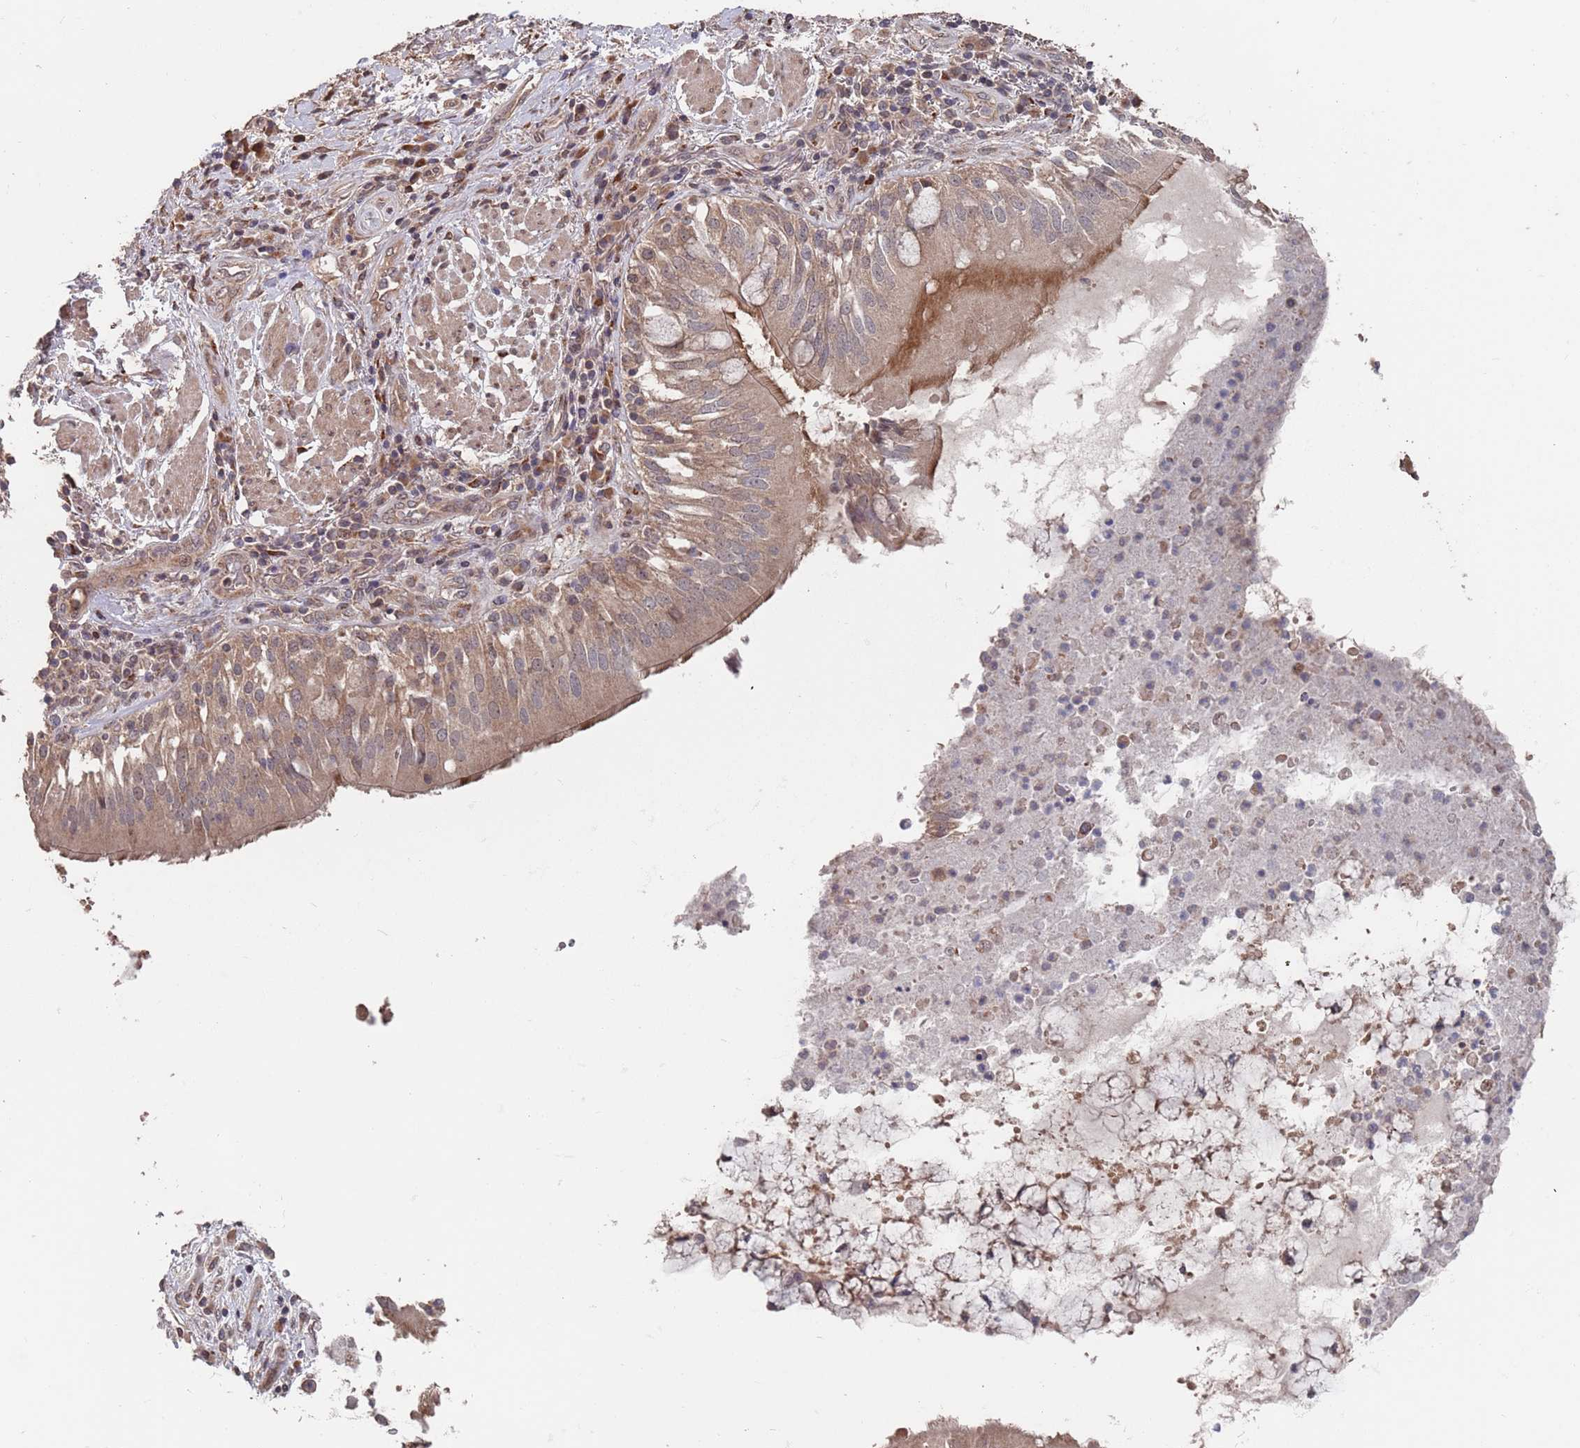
{"staining": {"intensity": "weak", "quantity": ">75%", "location": "cytoplasmic/membranous"}, "tissue": "adipose tissue", "cell_type": "Adipocytes", "image_type": "normal", "snomed": [{"axis": "morphology", "description": "Normal tissue, NOS"}, {"axis": "morphology", "description": "Squamous cell carcinoma, NOS"}, {"axis": "topography", "description": "Bronchus"}, {"axis": "topography", "description": "Lung"}], "caption": "Weak cytoplasmic/membranous protein staining is appreciated in about >75% of adipocytes in adipose tissue. The staining was performed using DAB (3,3'-diaminobenzidine) to visualize the protein expression in brown, while the nuclei were stained in blue with hematoxylin (Magnification: 20x).", "gene": "UNC45A", "patient": {"sex": "male", "age": 64}}